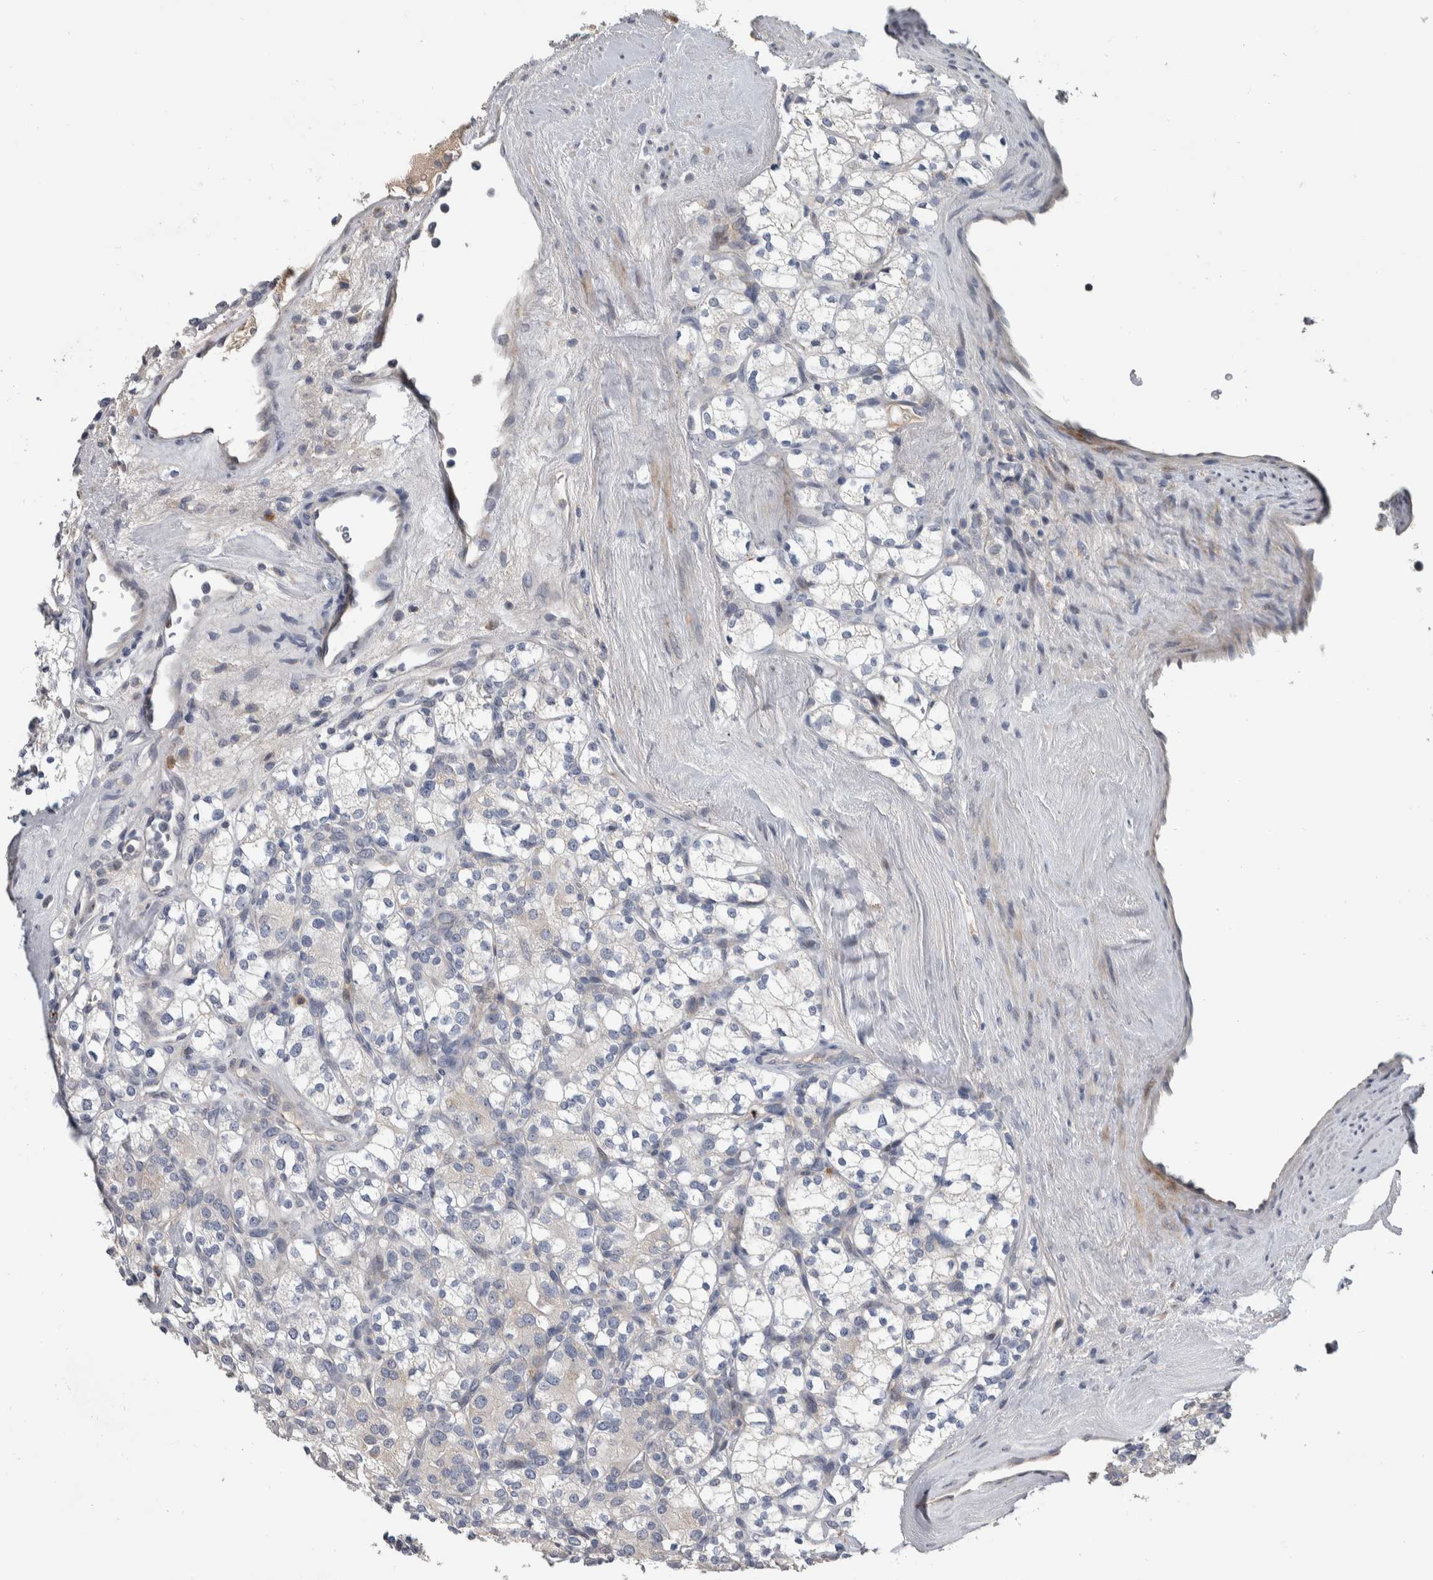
{"staining": {"intensity": "negative", "quantity": "none", "location": "none"}, "tissue": "renal cancer", "cell_type": "Tumor cells", "image_type": "cancer", "snomed": [{"axis": "morphology", "description": "Adenocarcinoma, NOS"}, {"axis": "topography", "description": "Kidney"}], "caption": "IHC photomicrograph of human renal adenocarcinoma stained for a protein (brown), which exhibits no expression in tumor cells. Nuclei are stained in blue.", "gene": "FAM83G", "patient": {"sex": "male", "age": 77}}